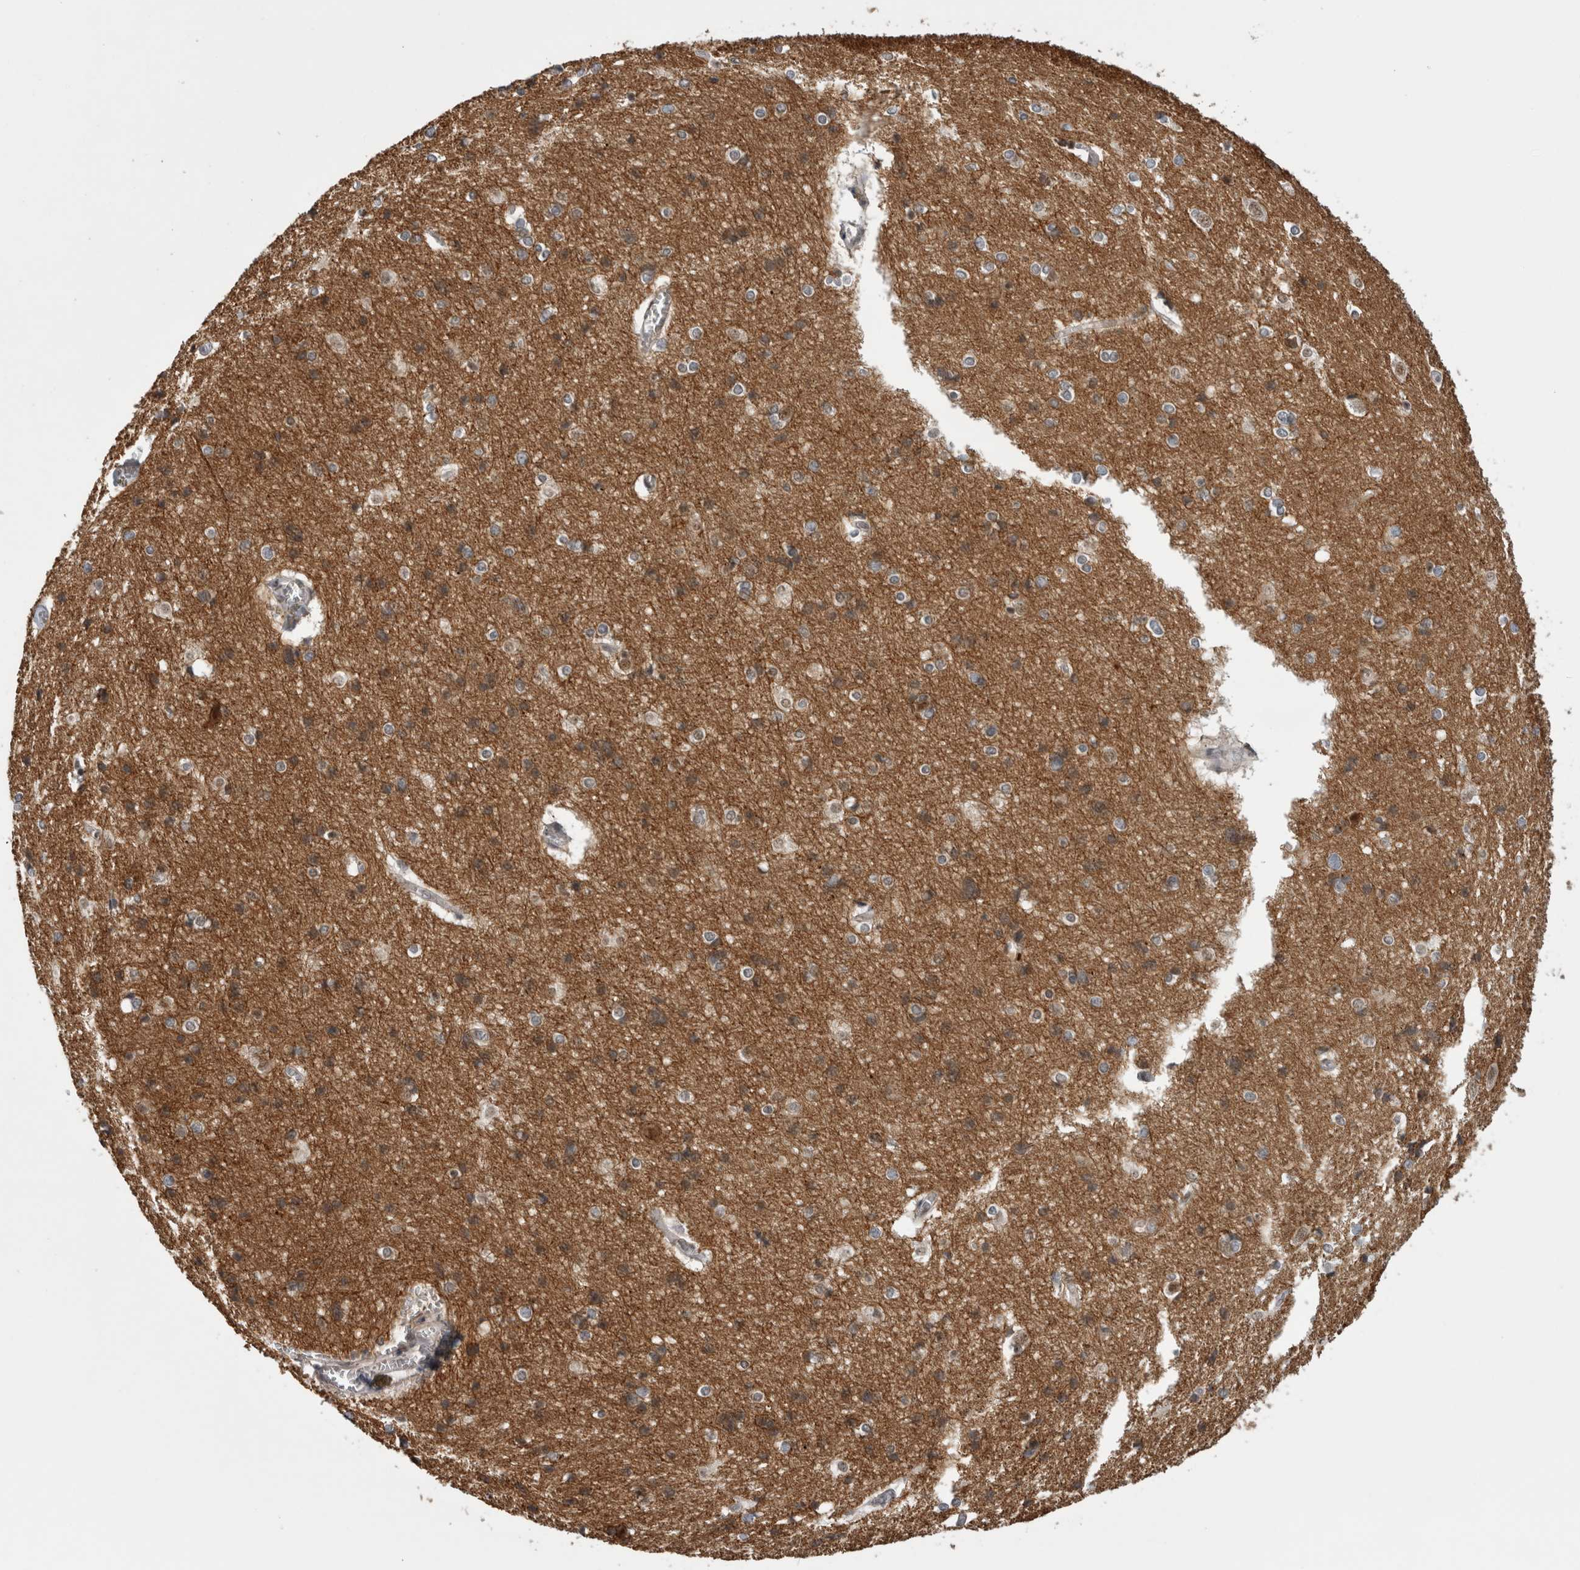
{"staining": {"intensity": "negative", "quantity": "none", "location": "none"}, "tissue": "cerebral cortex", "cell_type": "Endothelial cells", "image_type": "normal", "snomed": [{"axis": "morphology", "description": "Normal tissue, NOS"}, {"axis": "topography", "description": "Cerebral cortex"}], "caption": "Human cerebral cortex stained for a protein using immunohistochemistry (IHC) demonstrates no expression in endothelial cells.", "gene": "PEBP4", "patient": {"sex": "male", "age": 54}}